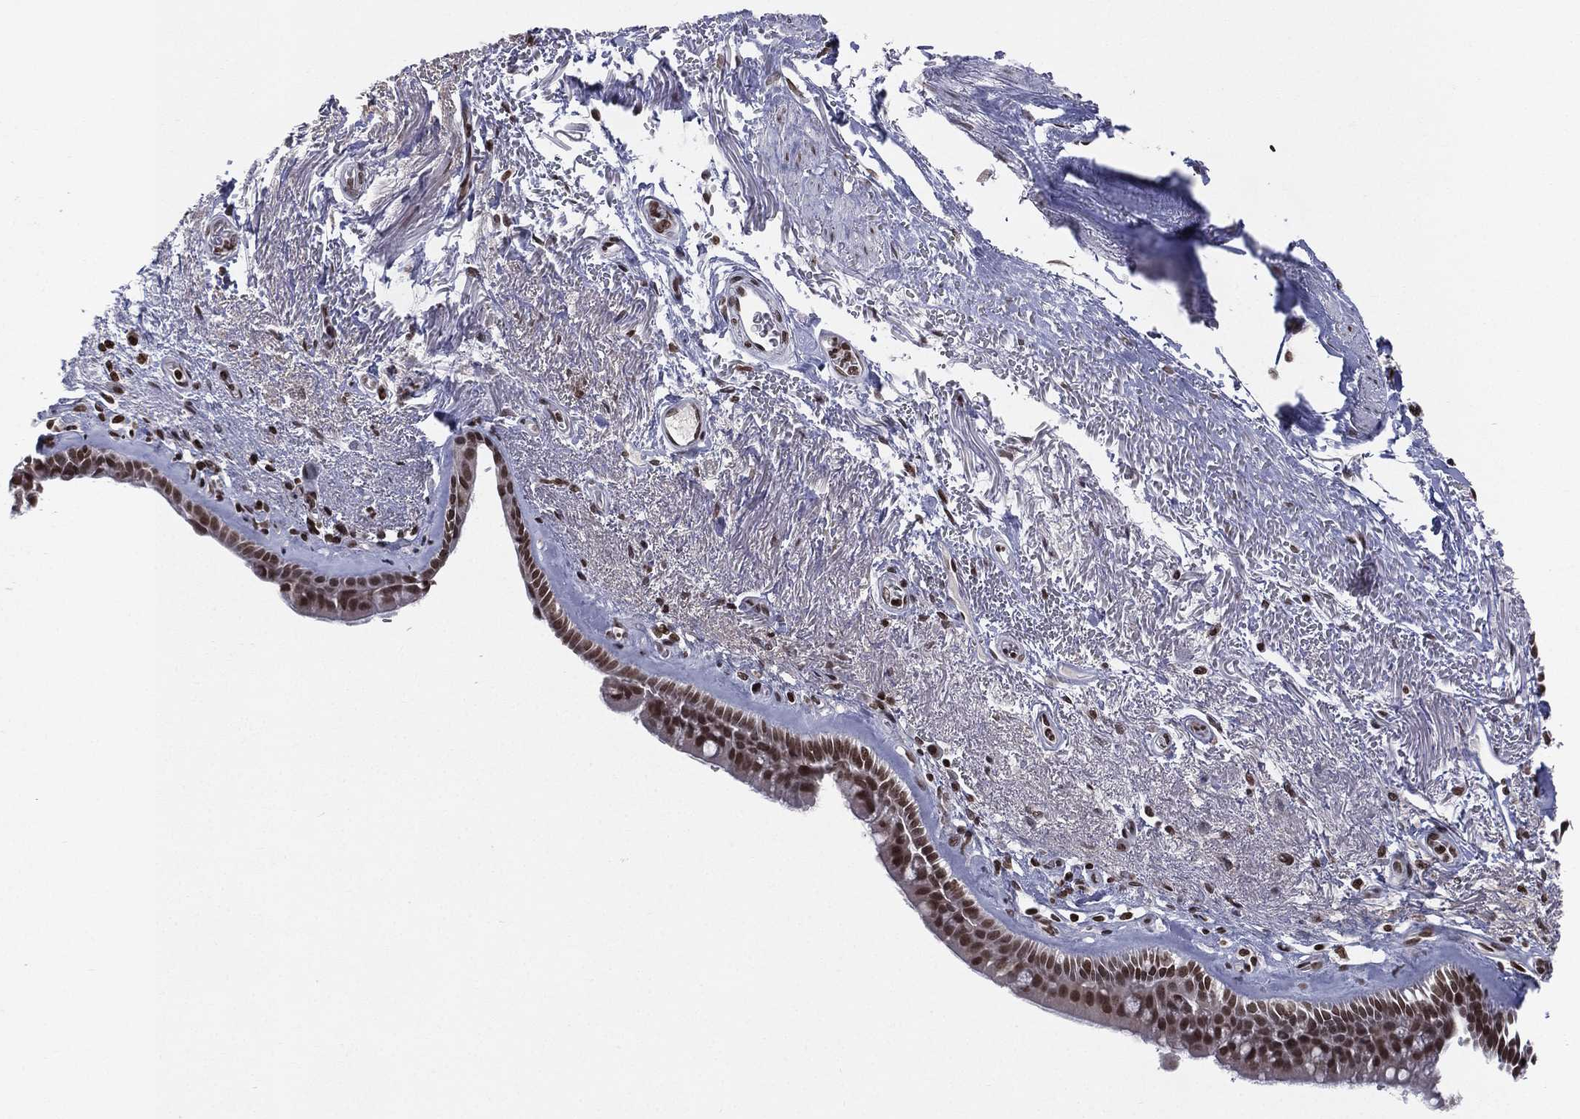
{"staining": {"intensity": "strong", "quantity": ">75%", "location": "nuclear"}, "tissue": "bronchus", "cell_type": "Respiratory epithelial cells", "image_type": "normal", "snomed": [{"axis": "morphology", "description": "Normal tissue, NOS"}, {"axis": "topography", "description": "Bronchus"}], "caption": "The immunohistochemical stain labels strong nuclear expression in respiratory epithelial cells of benign bronchus. (DAB (3,3'-diaminobenzidine) = brown stain, brightfield microscopy at high magnification).", "gene": "RFX7", "patient": {"sex": "male", "age": 82}}